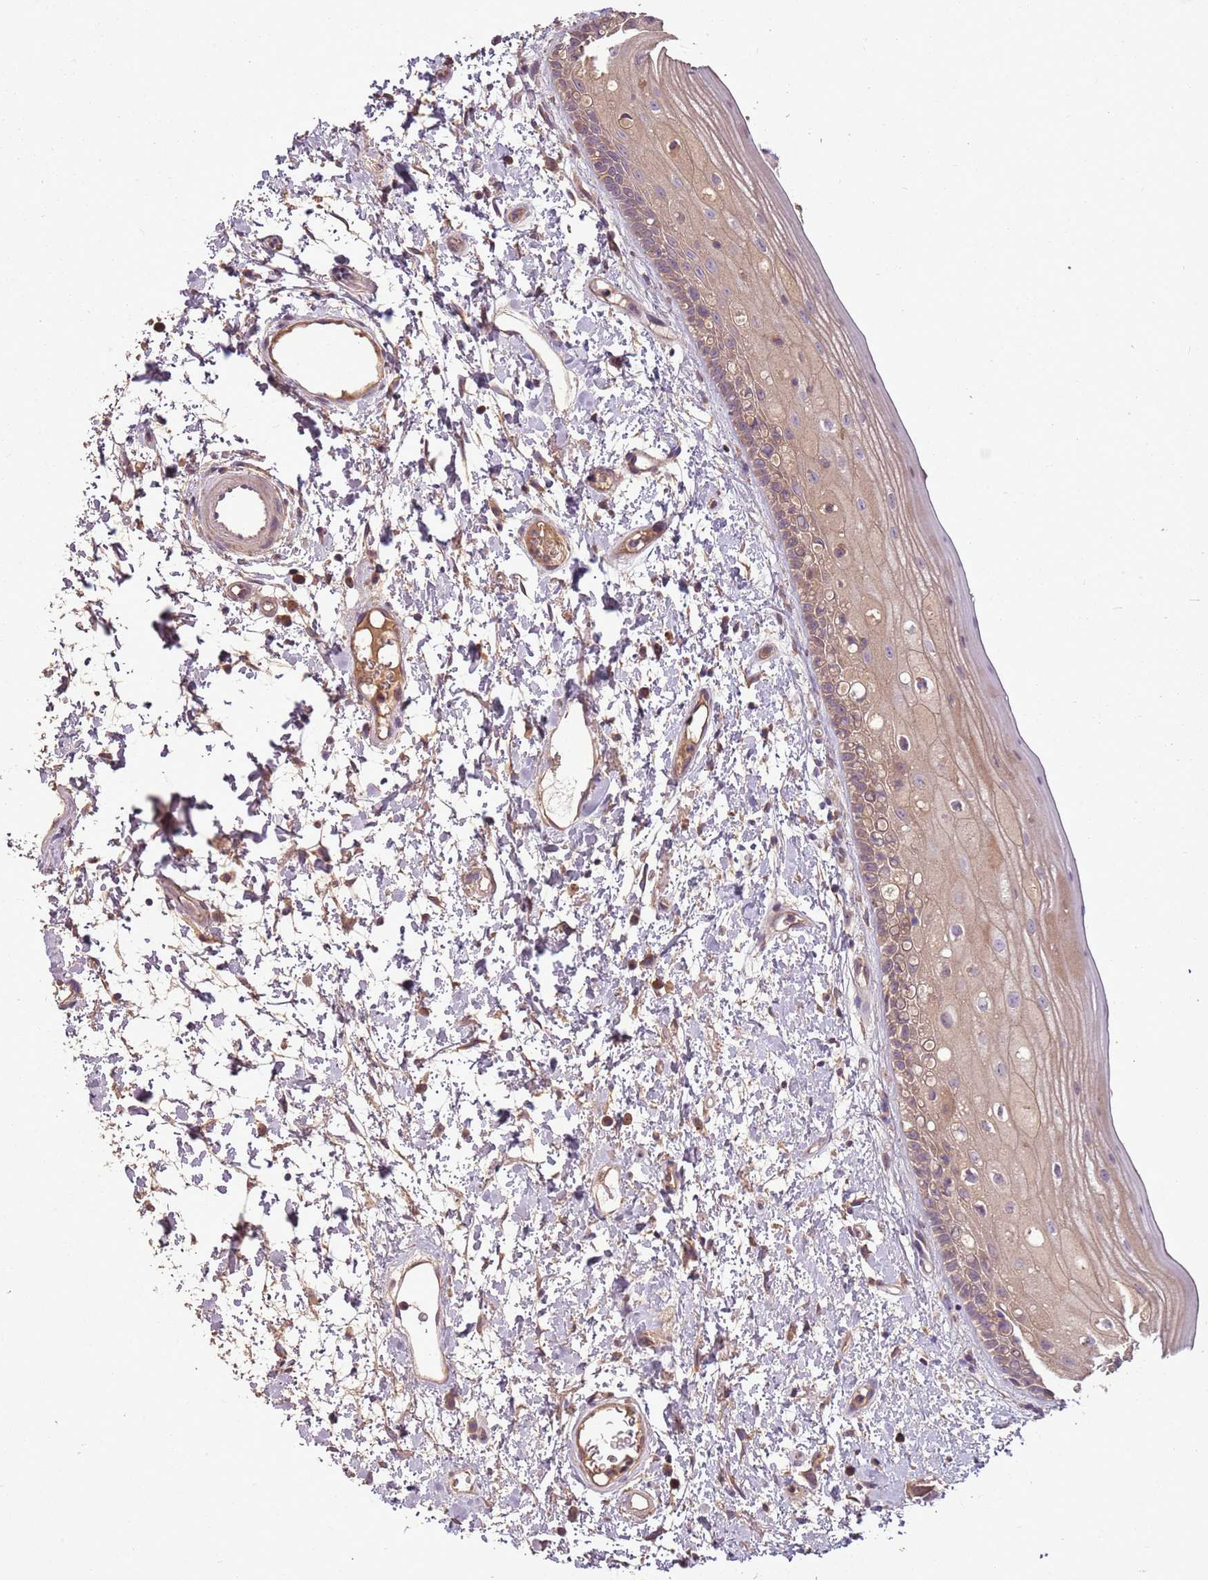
{"staining": {"intensity": "weak", "quantity": ">75%", "location": "cytoplasmic/membranous"}, "tissue": "oral mucosa", "cell_type": "Squamous epithelial cells", "image_type": "normal", "snomed": [{"axis": "morphology", "description": "Normal tissue, NOS"}, {"axis": "topography", "description": "Oral tissue"}], "caption": "This histopathology image shows IHC staining of unremarkable human oral mucosa, with low weak cytoplasmic/membranous staining in approximately >75% of squamous epithelial cells.", "gene": "ANKRD24", "patient": {"sex": "female", "age": 76}}